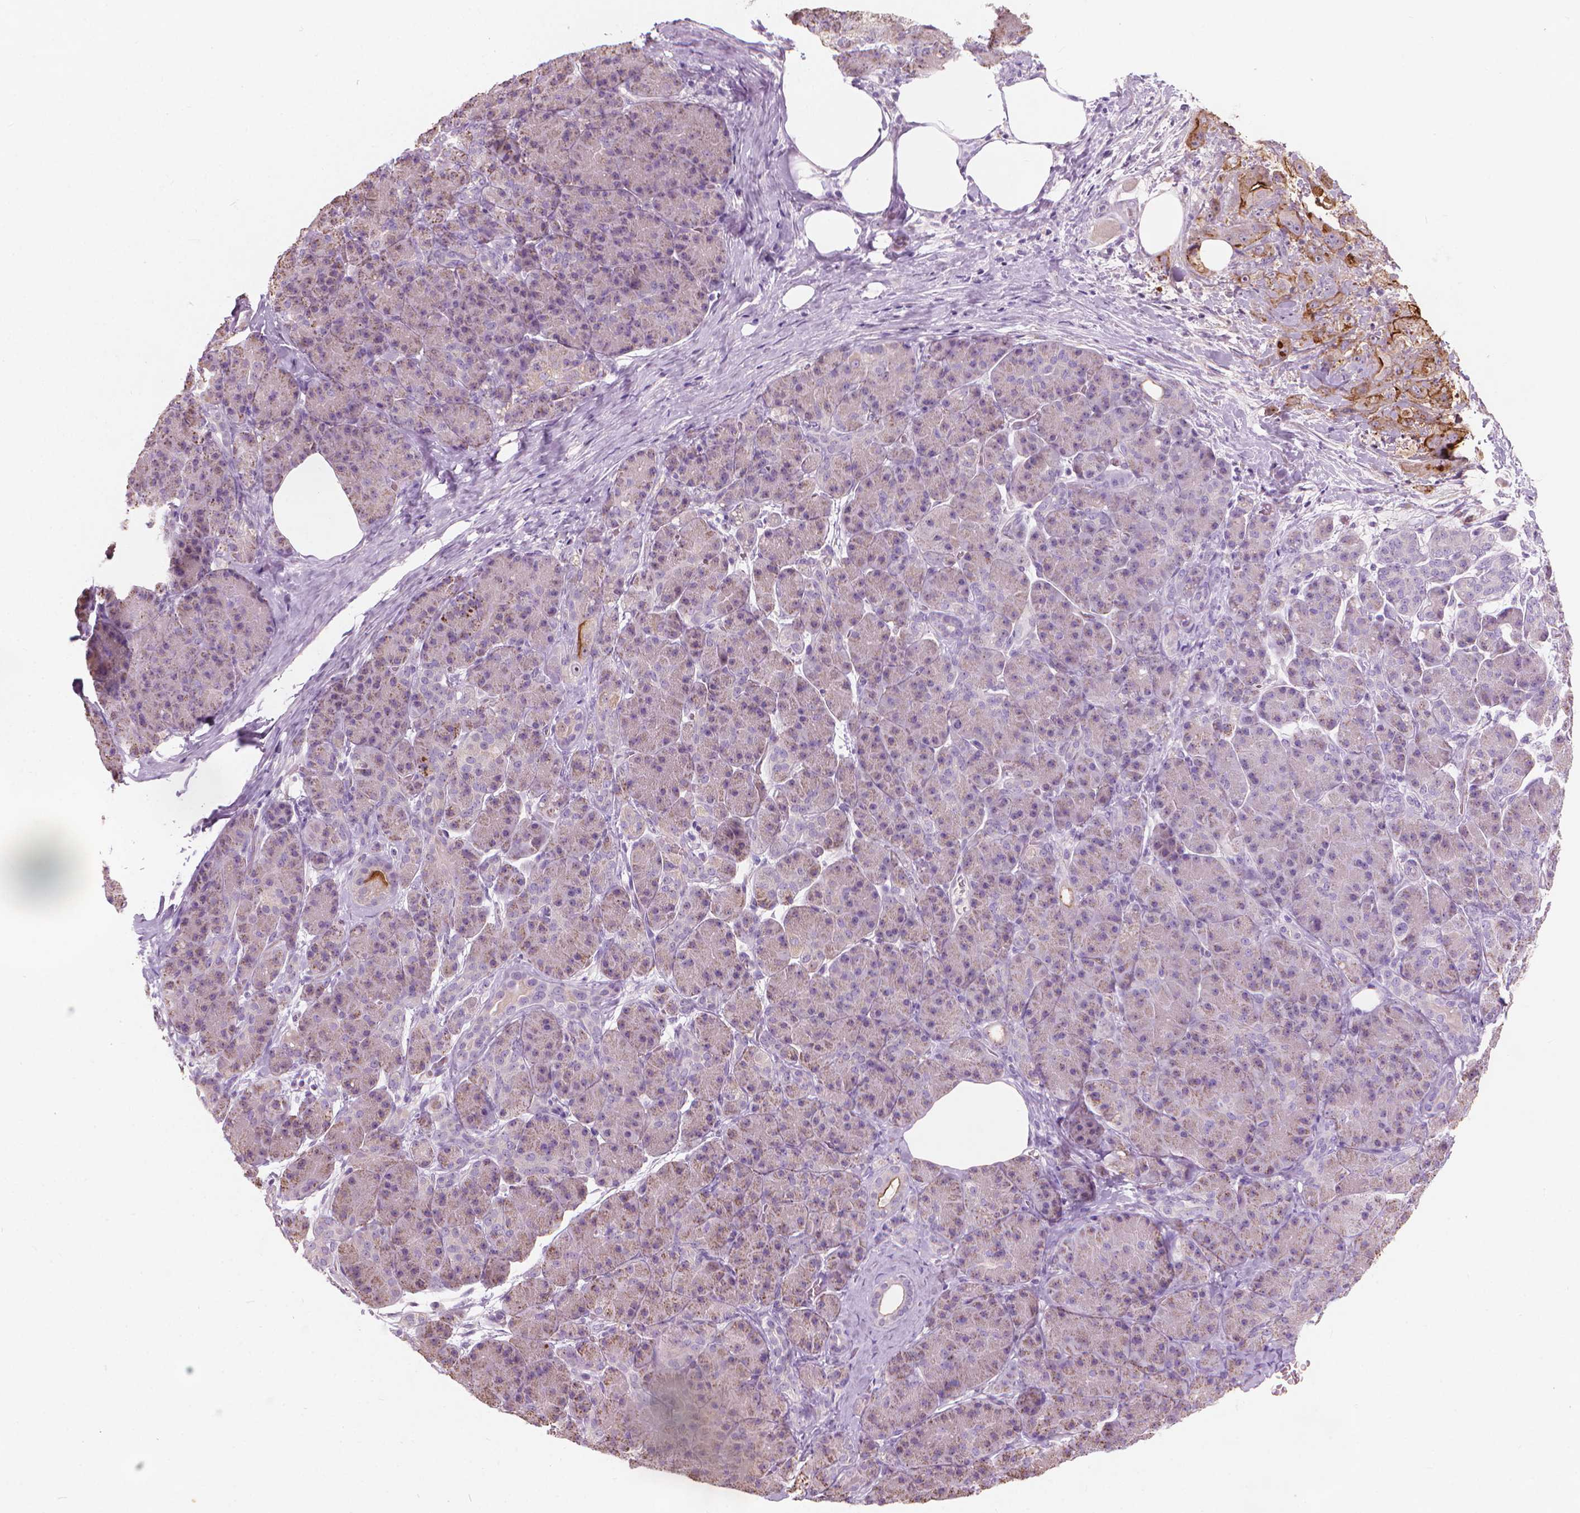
{"staining": {"intensity": "weak", "quantity": "<25%", "location": "cytoplasmic/membranous"}, "tissue": "pancreas", "cell_type": "Exocrine glandular cells", "image_type": "normal", "snomed": [{"axis": "morphology", "description": "Normal tissue, NOS"}, {"axis": "topography", "description": "Pancreas"}], "caption": "The micrograph exhibits no significant staining in exocrine glandular cells of pancreas.", "gene": "GPRC5A", "patient": {"sex": "male", "age": 57}}